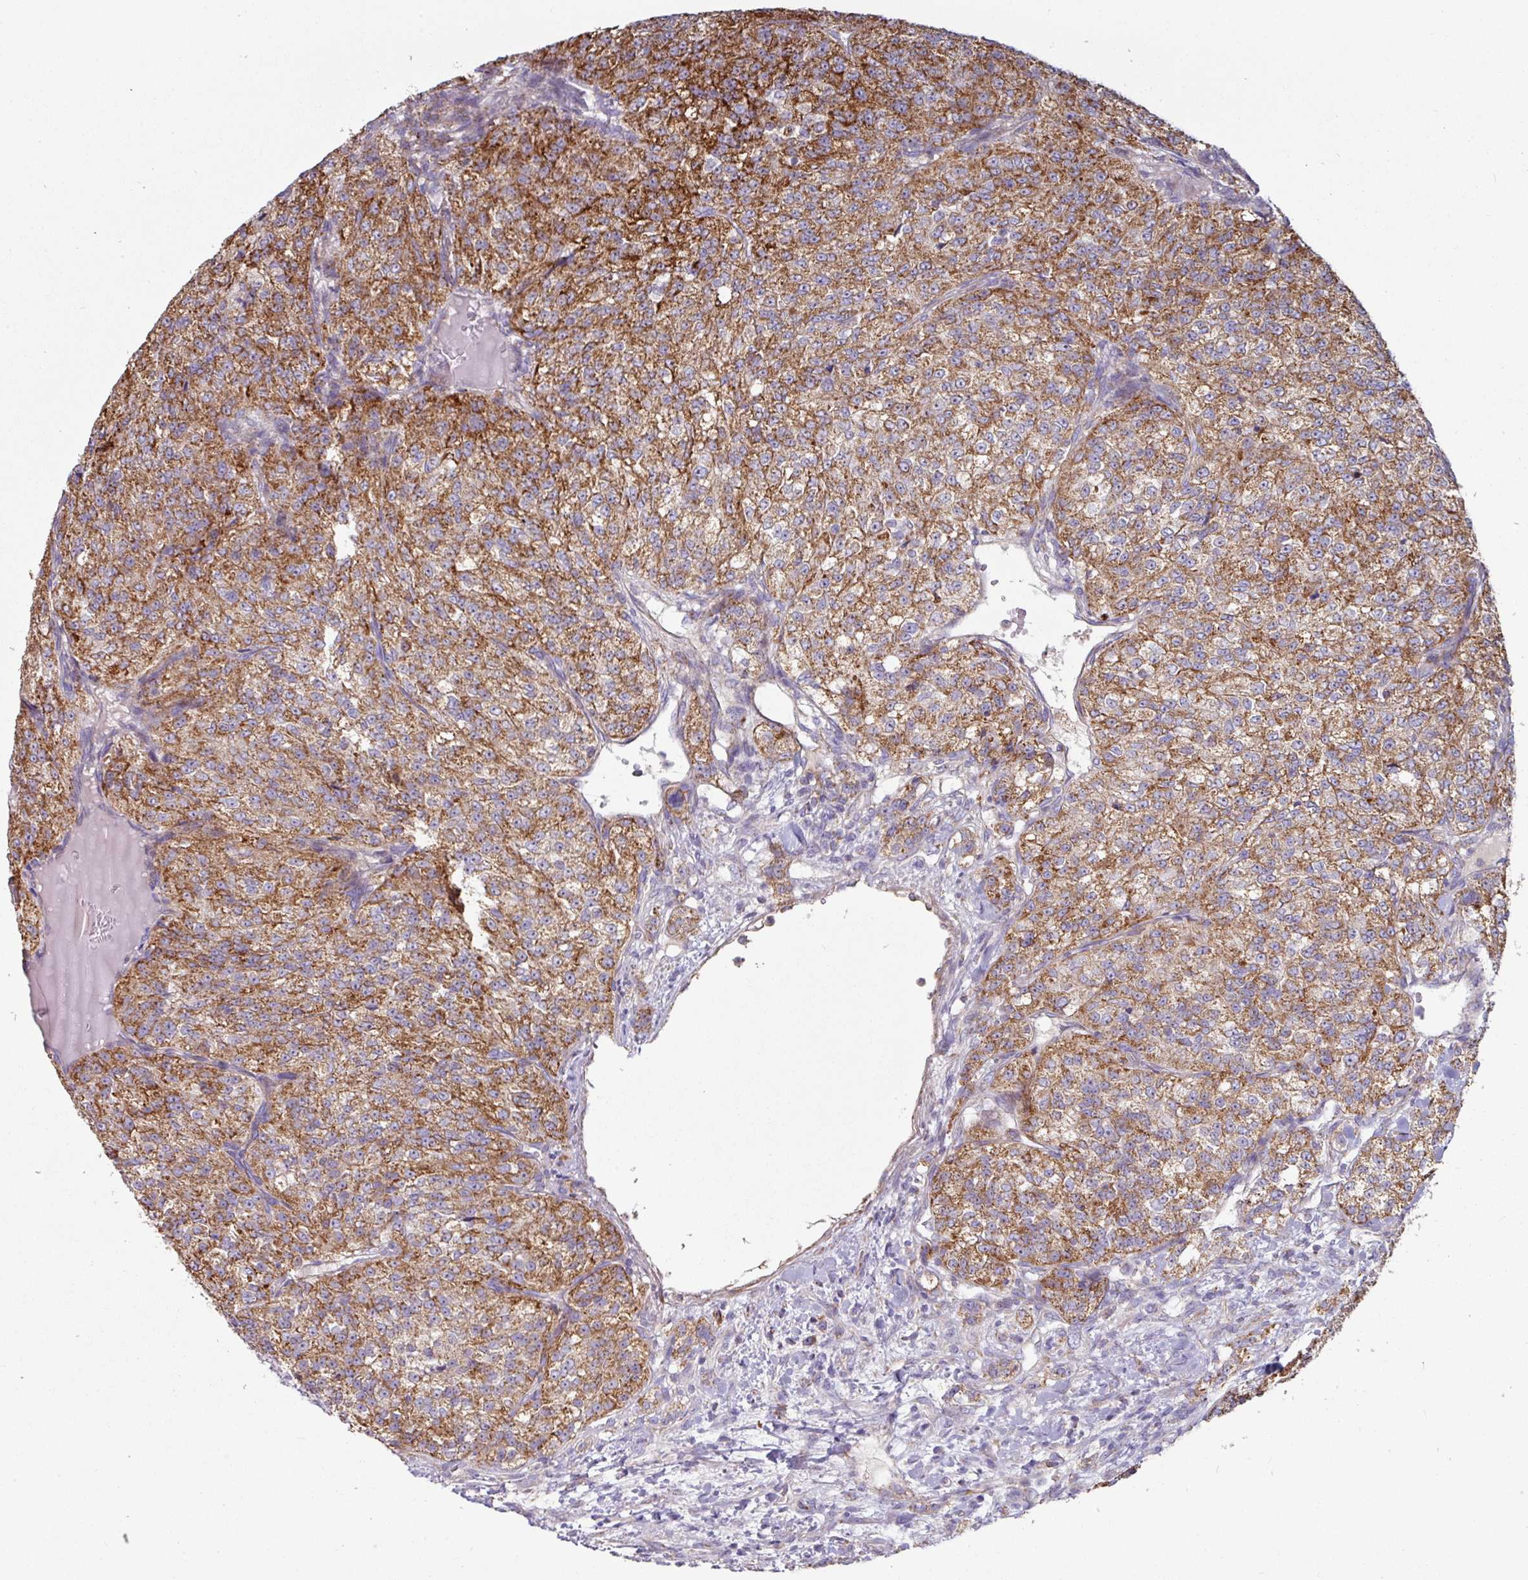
{"staining": {"intensity": "strong", "quantity": "25%-75%", "location": "cytoplasmic/membranous"}, "tissue": "renal cancer", "cell_type": "Tumor cells", "image_type": "cancer", "snomed": [{"axis": "morphology", "description": "Adenocarcinoma, NOS"}, {"axis": "topography", "description": "Kidney"}], "caption": "This photomicrograph exhibits immunohistochemistry staining of human renal adenocarcinoma, with high strong cytoplasmic/membranous staining in approximately 25%-75% of tumor cells.", "gene": "OR2D3", "patient": {"sex": "female", "age": 63}}